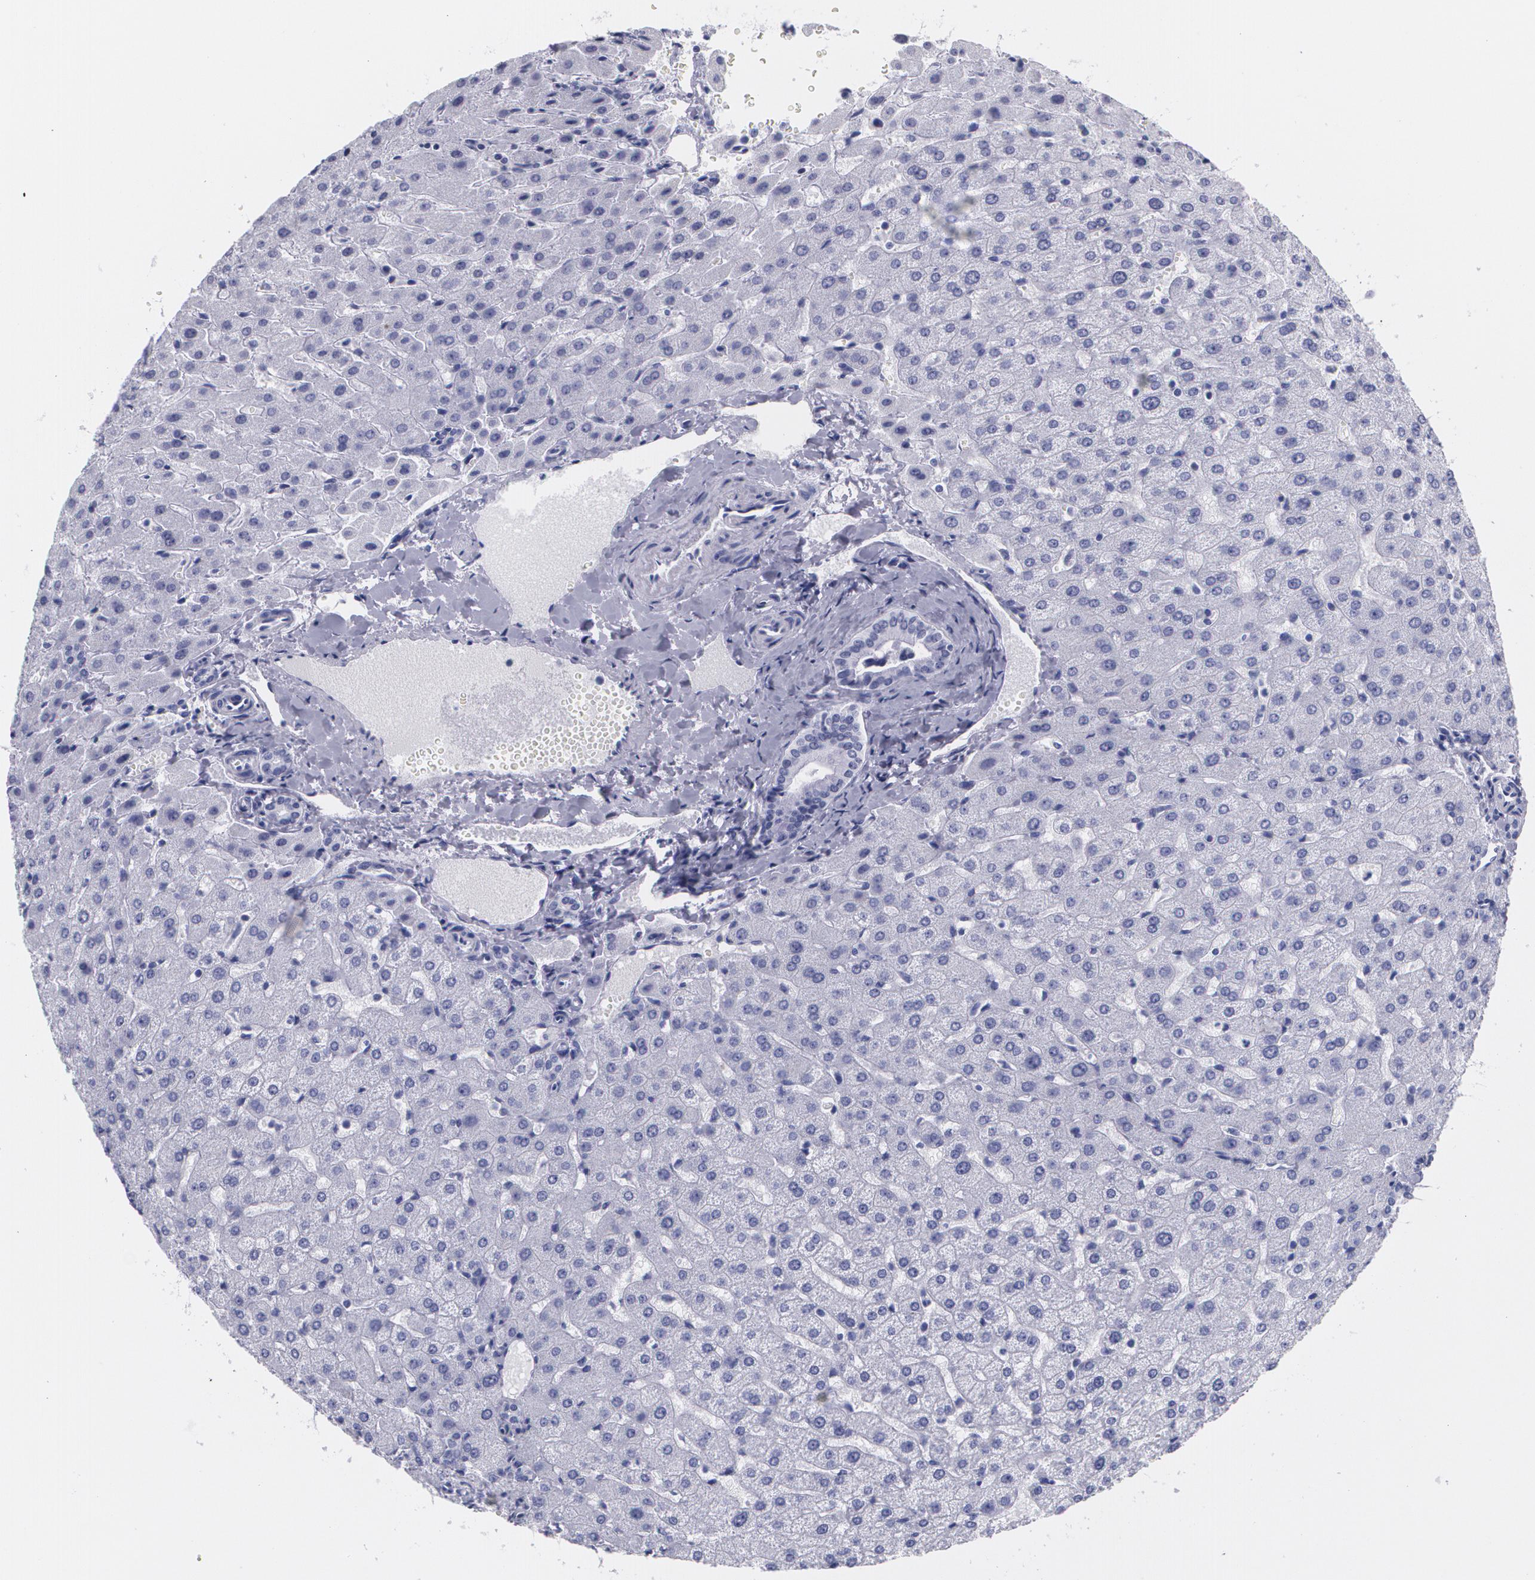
{"staining": {"intensity": "negative", "quantity": "none", "location": "none"}, "tissue": "liver", "cell_type": "Cholangiocytes", "image_type": "normal", "snomed": [{"axis": "morphology", "description": "Normal tissue, NOS"}, {"axis": "morphology", "description": "Fibrosis, NOS"}, {"axis": "topography", "description": "Liver"}], "caption": "Immunohistochemistry image of normal liver: human liver stained with DAB (3,3'-diaminobenzidine) reveals no significant protein staining in cholangiocytes.", "gene": "TP53", "patient": {"sex": "female", "age": 29}}